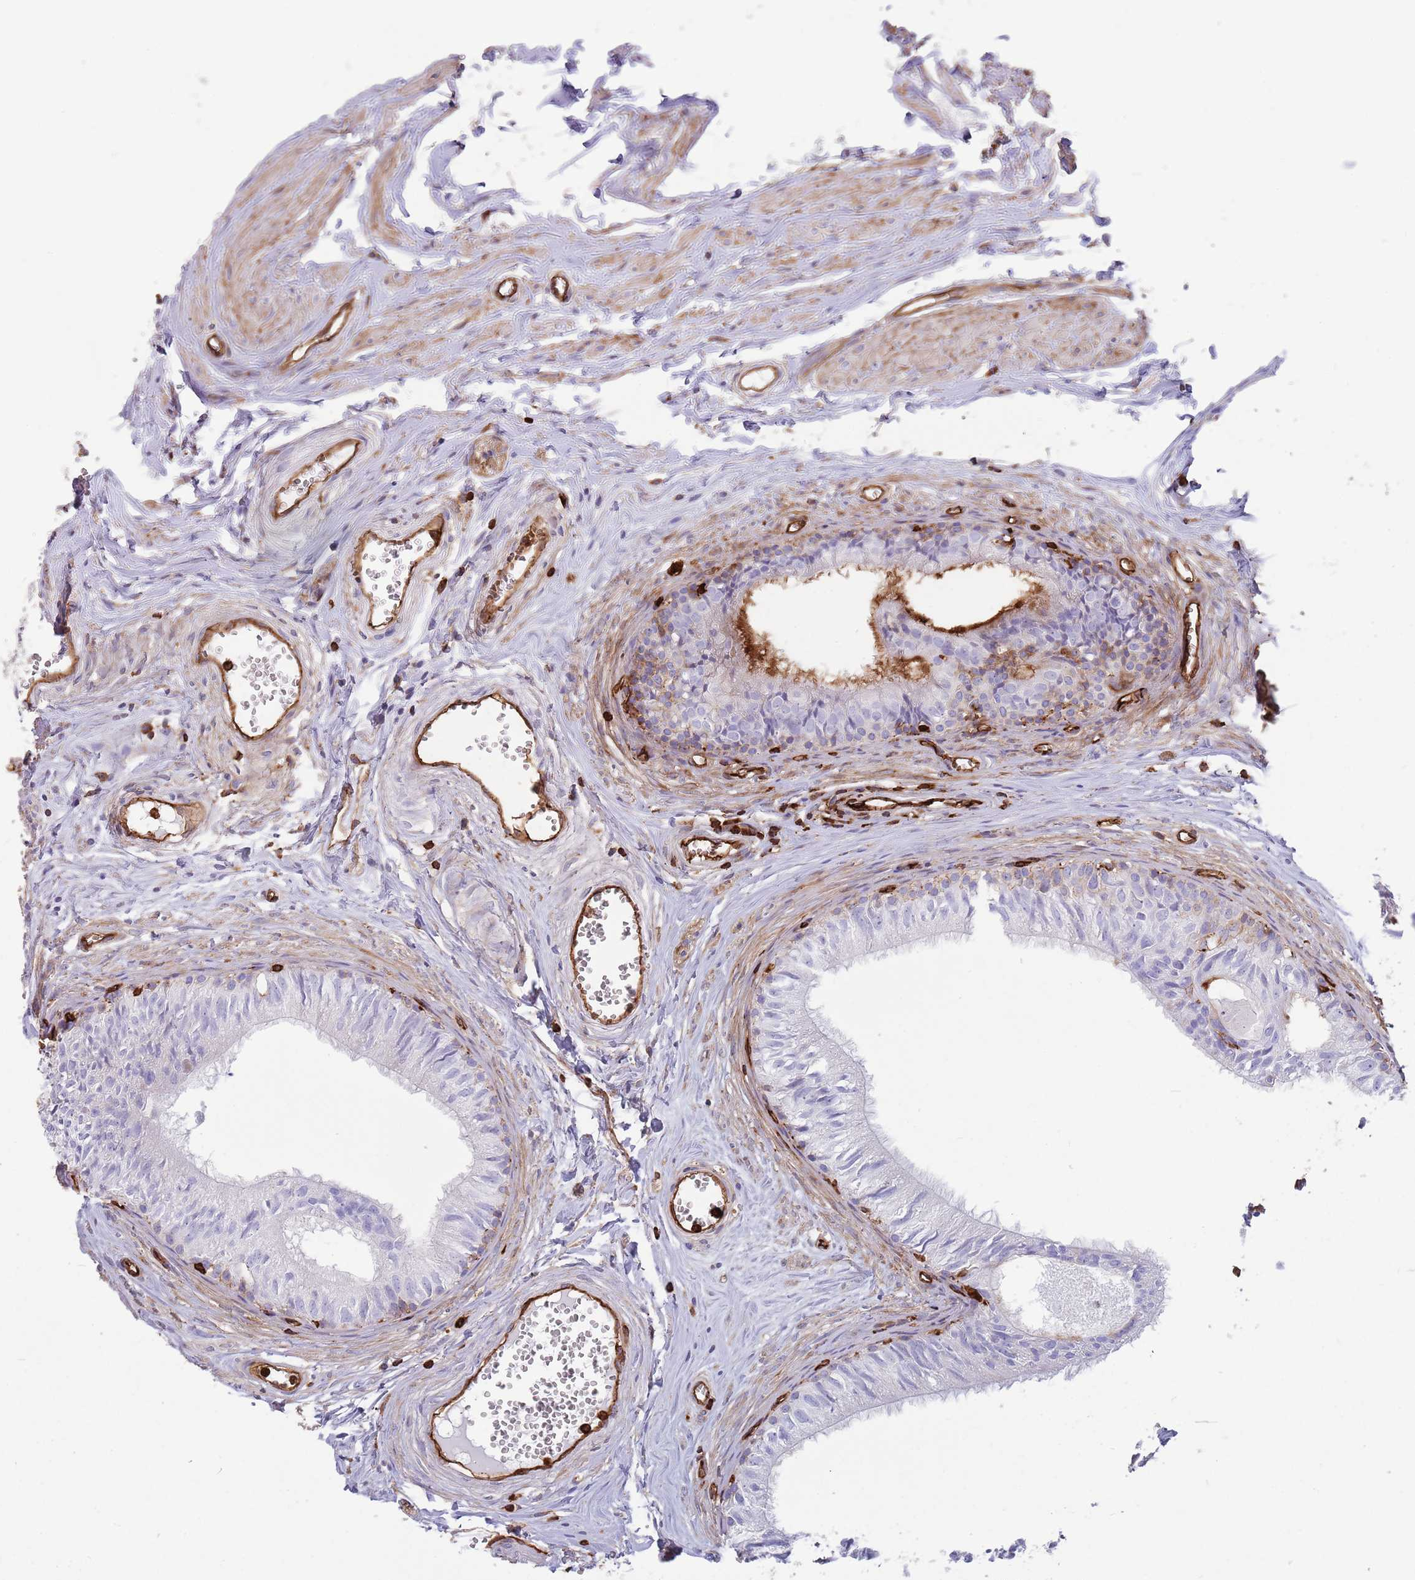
{"staining": {"intensity": "negative", "quantity": "none", "location": "none"}, "tissue": "epididymis", "cell_type": "Glandular cells", "image_type": "normal", "snomed": [{"axis": "morphology", "description": "Normal tissue, NOS"}, {"axis": "topography", "description": "Epididymis"}], "caption": "Protein analysis of unremarkable epididymis exhibits no significant staining in glandular cells.", "gene": "KBTBD6", "patient": {"sex": "male", "age": 36}}